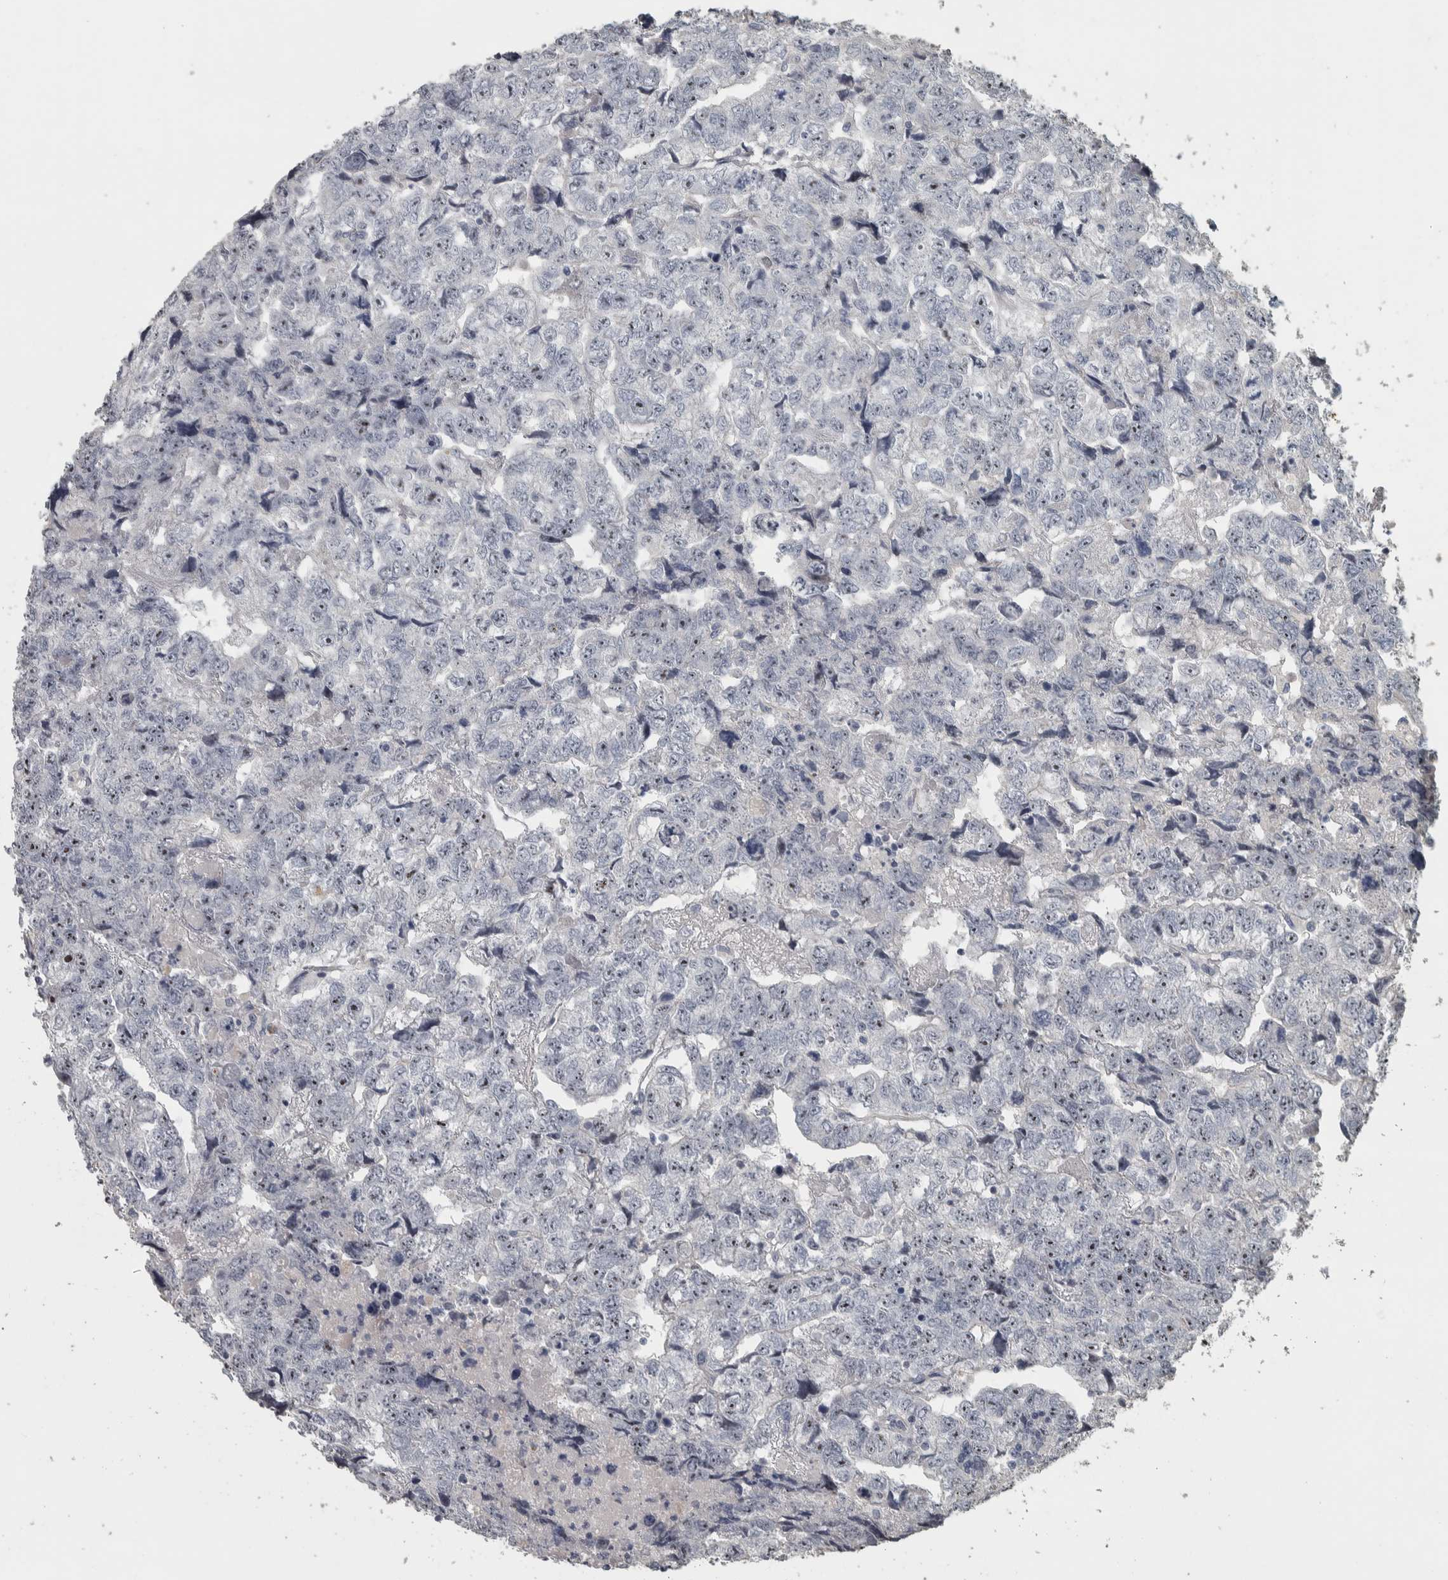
{"staining": {"intensity": "negative", "quantity": "none", "location": "none"}, "tissue": "testis cancer", "cell_type": "Tumor cells", "image_type": "cancer", "snomed": [{"axis": "morphology", "description": "Carcinoma, Embryonal, NOS"}, {"axis": "topography", "description": "Testis"}], "caption": "Immunohistochemistry image of embryonal carcinoma (testis) stained for a protein (brown), which demonstrates no positivity in tumor cells.", "gene": "DCAF10", "patient": {"sex": "male", "age": 36}}